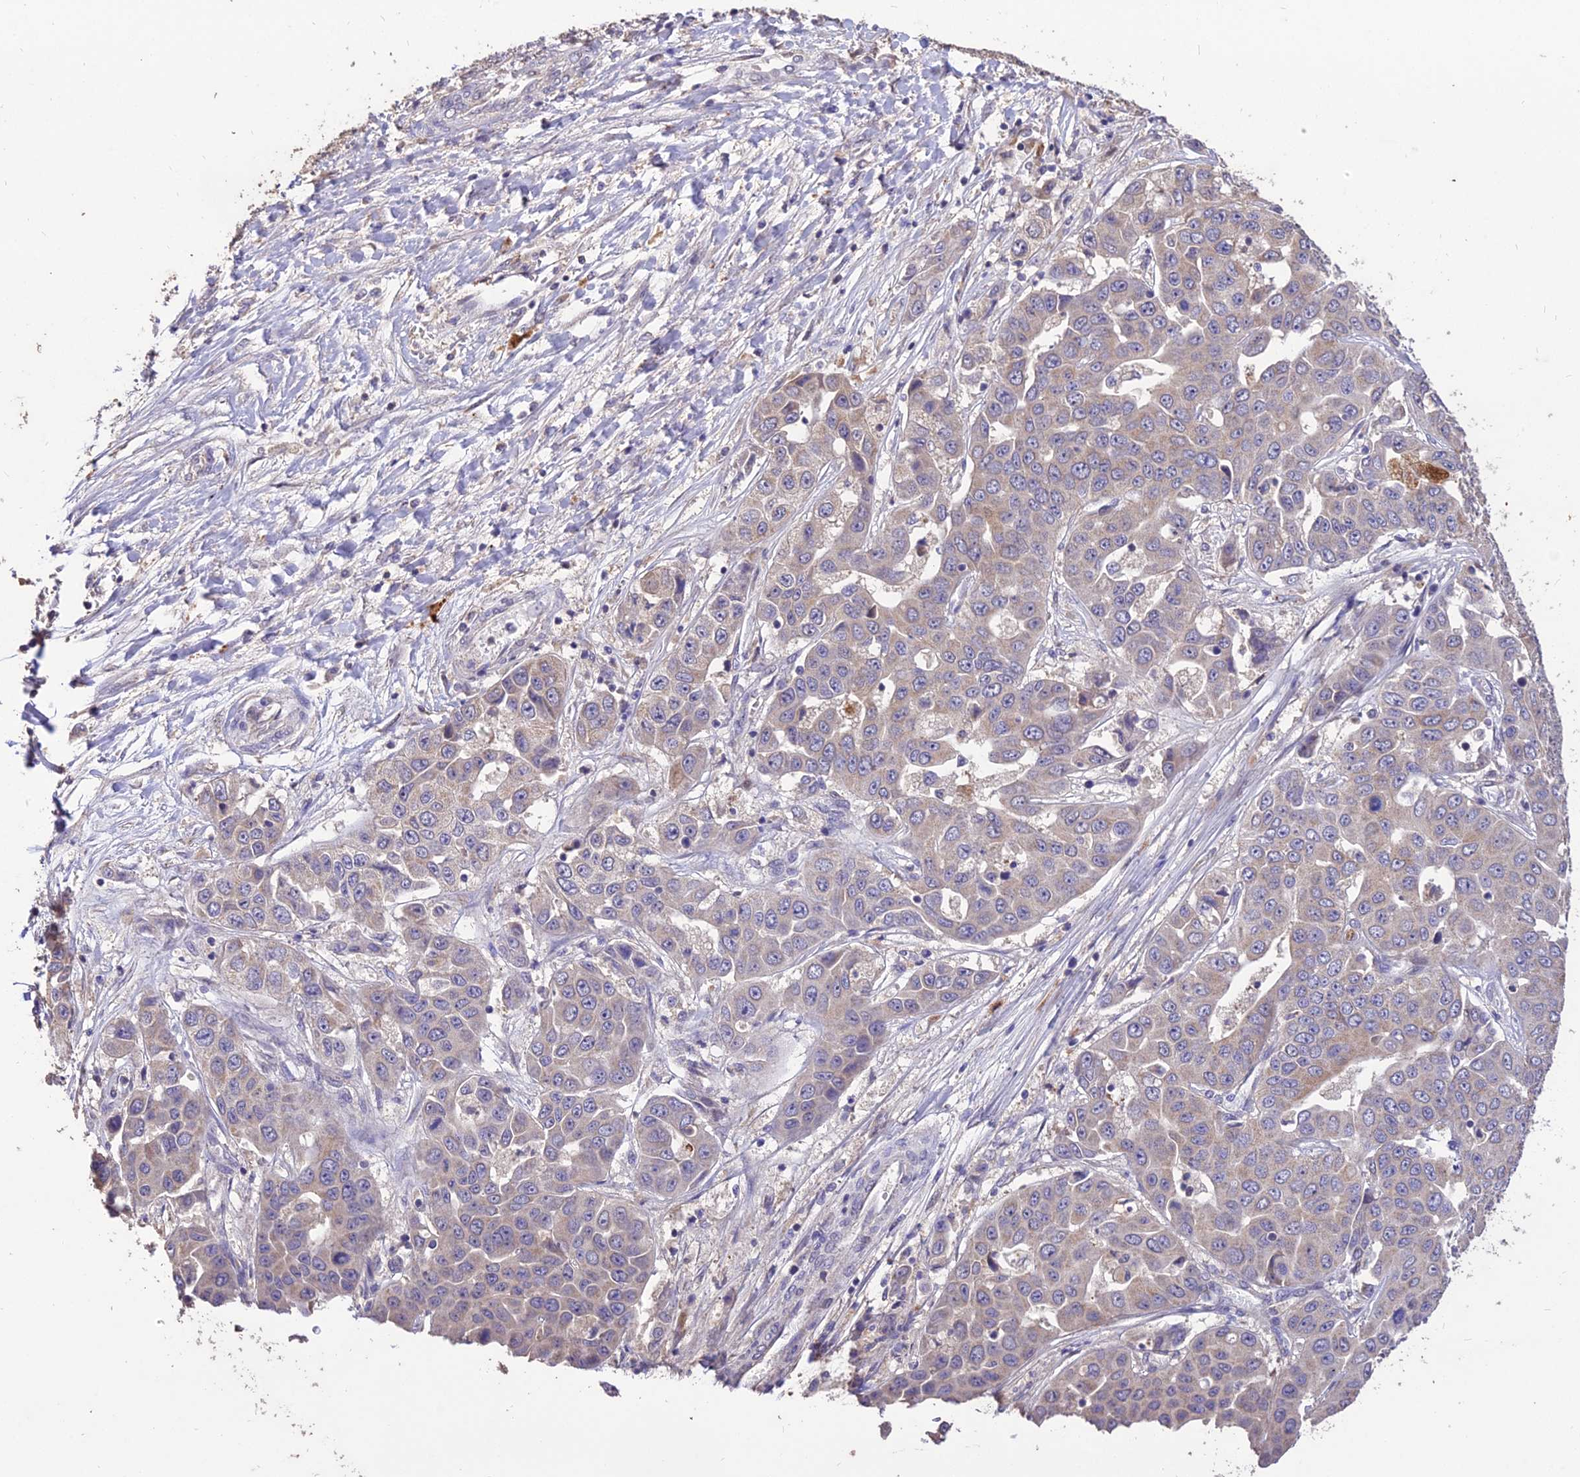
{"staining": {"intensity": "weak", "quantity": "25%-75%", "location": "cytoplasmic/membranous"}, "tissue": "liver cancer", "cell_type": "Tumor cells", "image_type": "cancer", "snomed": [{"axis": "morphology", "description": "Cholangiocarcinoma"}, {"axis": "topography", "description": "Liver"}], "caption": "An immunohistochemistry (IHC) image of neoplastic tissue is shown. Protein staining in brown labels weak cytoplasmic/membranous positivity in liver cancer (cholangiocarcinoma) within tumor cells. (DAB (3,3'-diaminobenzidine) IHC with brightfield microscopy, high magnification).", "gene": "SDHD", "patient": {"sex": "female", "age": 52}}